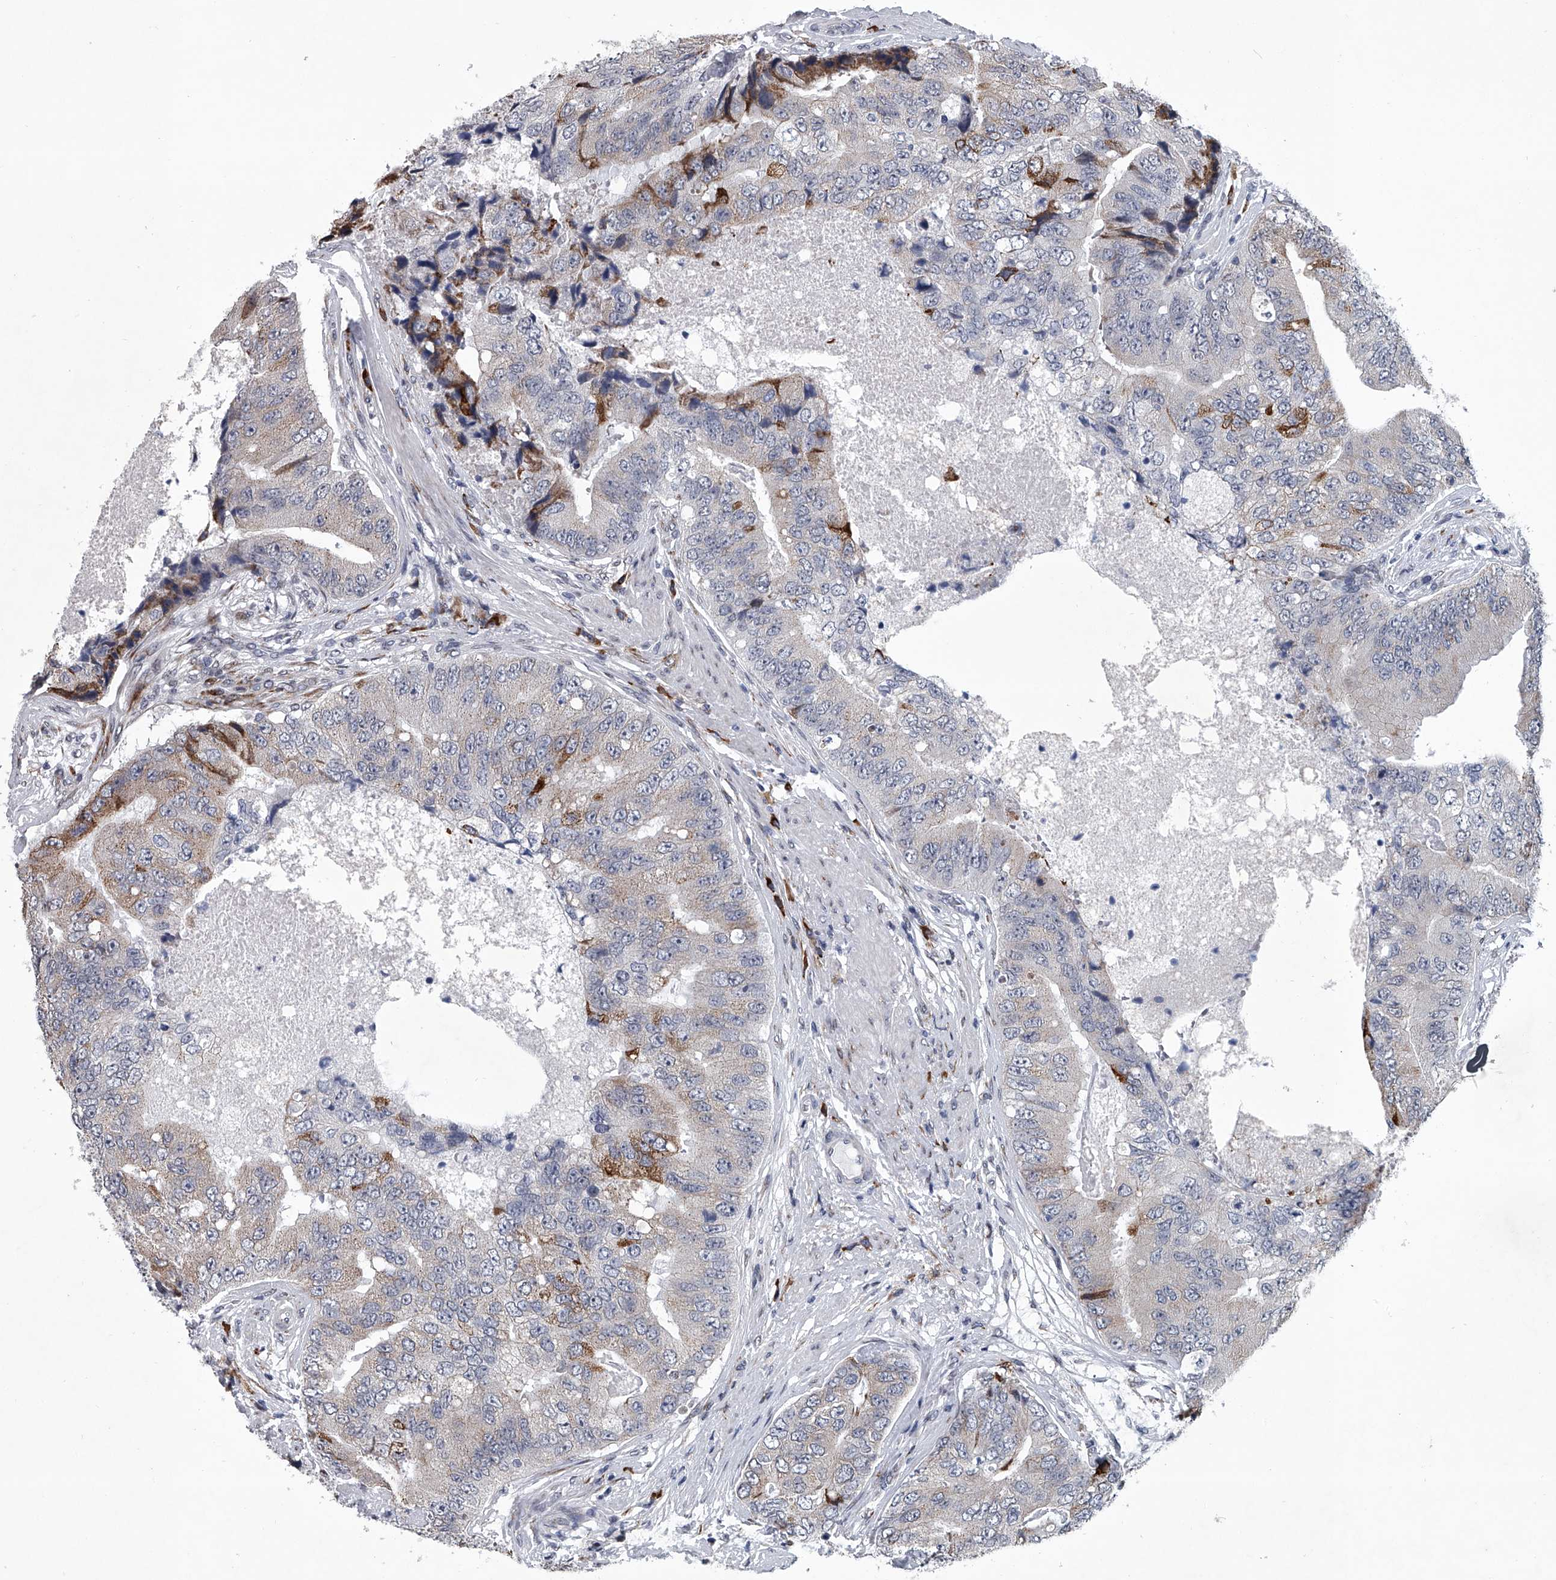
{"staining": {"intensity": "moderate", "quantity": "<25%", "location": "cytoplasmic/membranous"}, "tissue": "prostate cancer", "cell_type": "Tumor cells", "image_type": "cancer", "snomed": [{"axis": "morphology", "description": "Adenocarcinoma, High grade"}, {"axis": "topography", "description": "Prostate"}], "caption": "Prostate cancer (adenocarcinoma (high-grade)) stained with a protein marker exhibits moderate staining in tumor cells.", "gene": "PPP2R5D", "patient": {"sex": "male", "age": 70}}